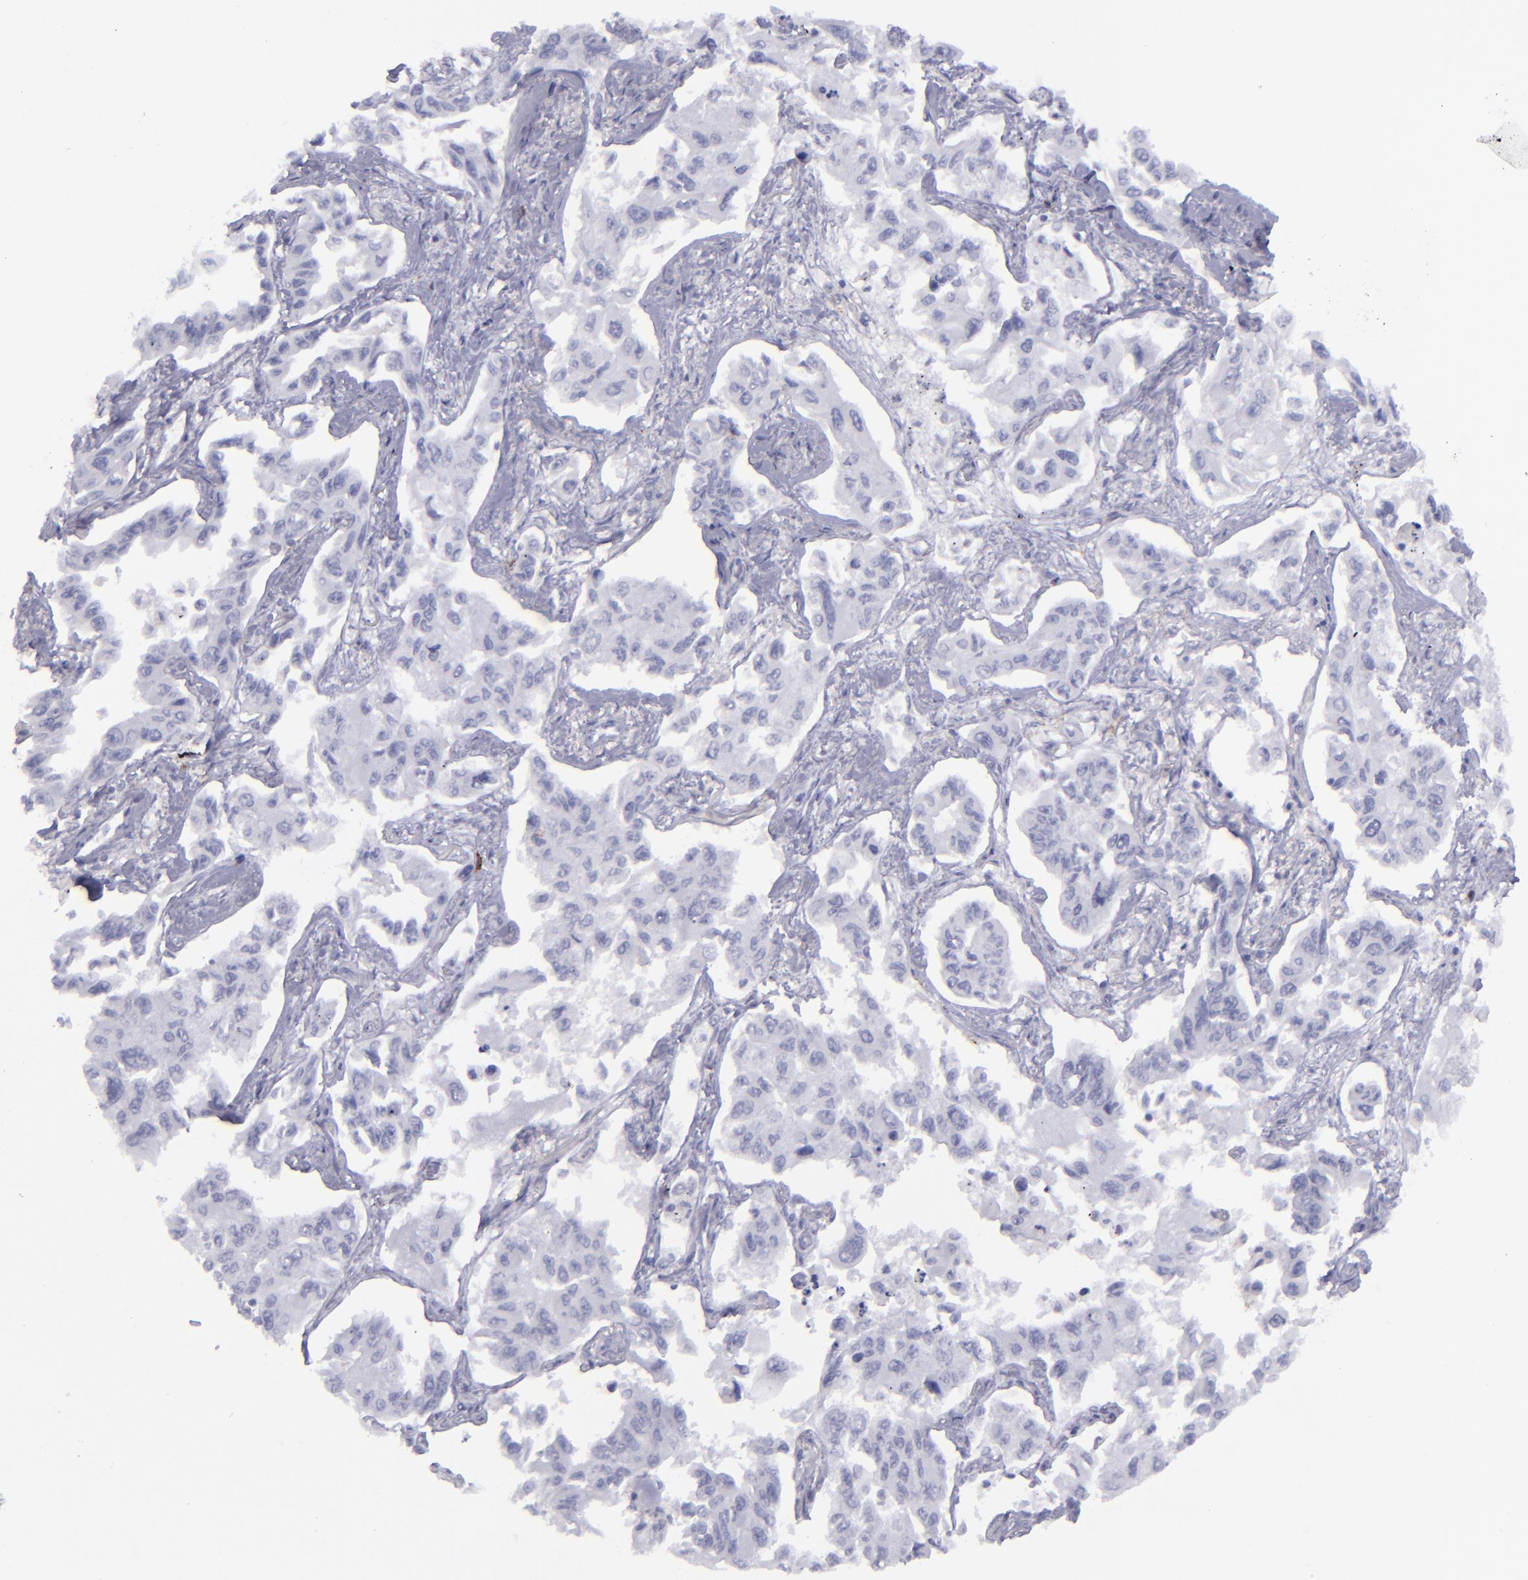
{"staining": {"intensity": "negative", "quantity": "none", "location": "none"}, "tissue": "lung cancer", "cell_type": "Tumor cells", "image_type": "cancer", "snomed": [{"axis": "morphology", "description": "Adenocarcinoma, NOS"}, {"axis": "topography", "description": "Lung"}], "caption": "Protein analysis of lung cancer demonstrates no significant expression in tumor cells.", "gene": "SELPLG", "patient": {"sex": "male", "age": 64}}